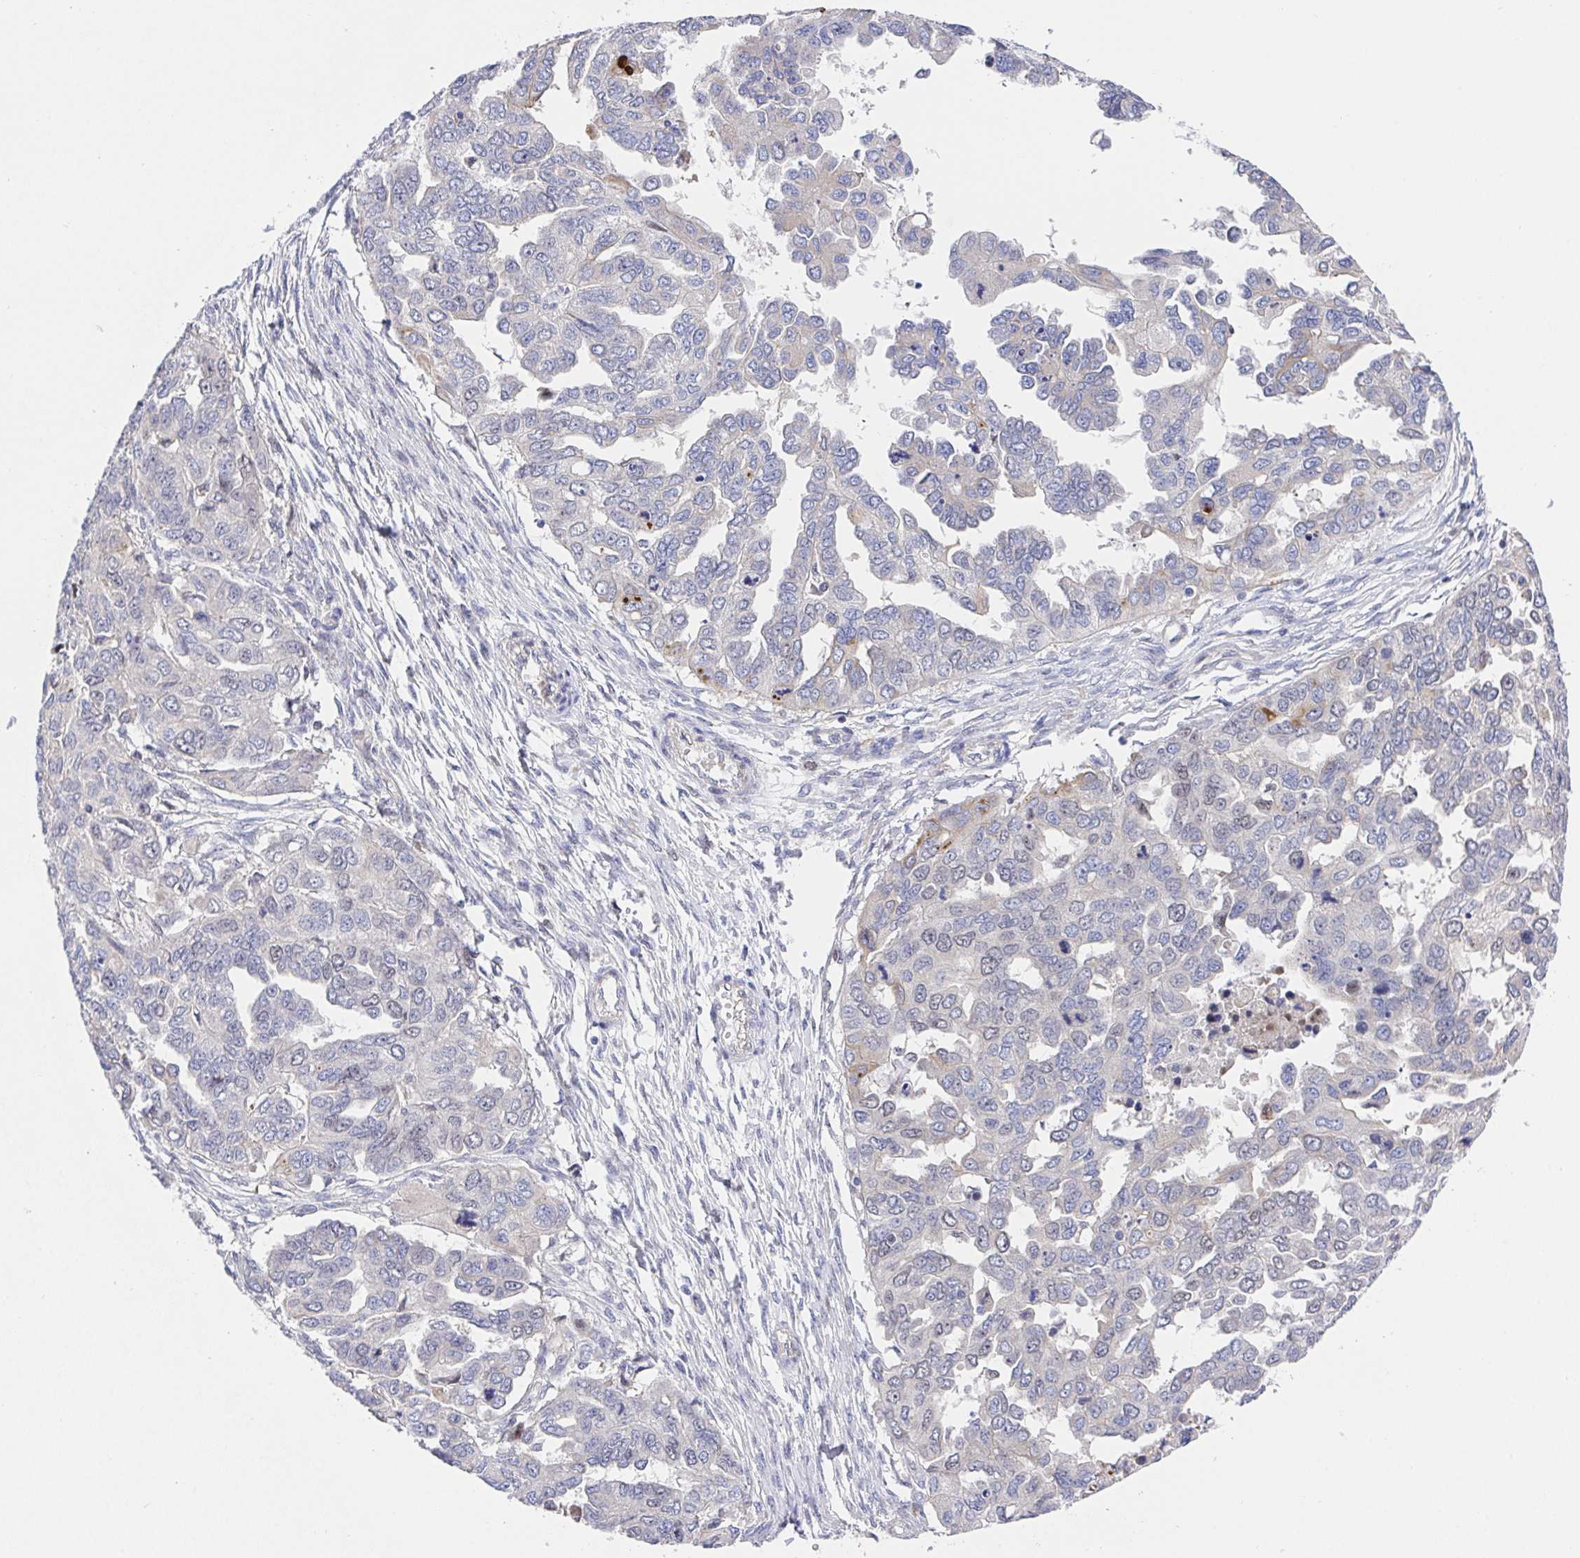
{"staining": {"intensity": "negative", "quantity": "none", "location": "none"}, "tissue": "ovarian cancer", "cell_type": "Tumor cells", "image_type": "cancer", "snomed": [{"axis": "morphology", "description": "Cystadenocarcinoma, serous, NOS"}, {"axis": "topography", "description": "Ovary"}], "caption": "A histopathology image of human ovarian cancer (serous cystadenocarcinoma) is negative for staining in tumor cells.", "gene": "TIMELESS", "patient": {"sex": "female", "age": 53}}